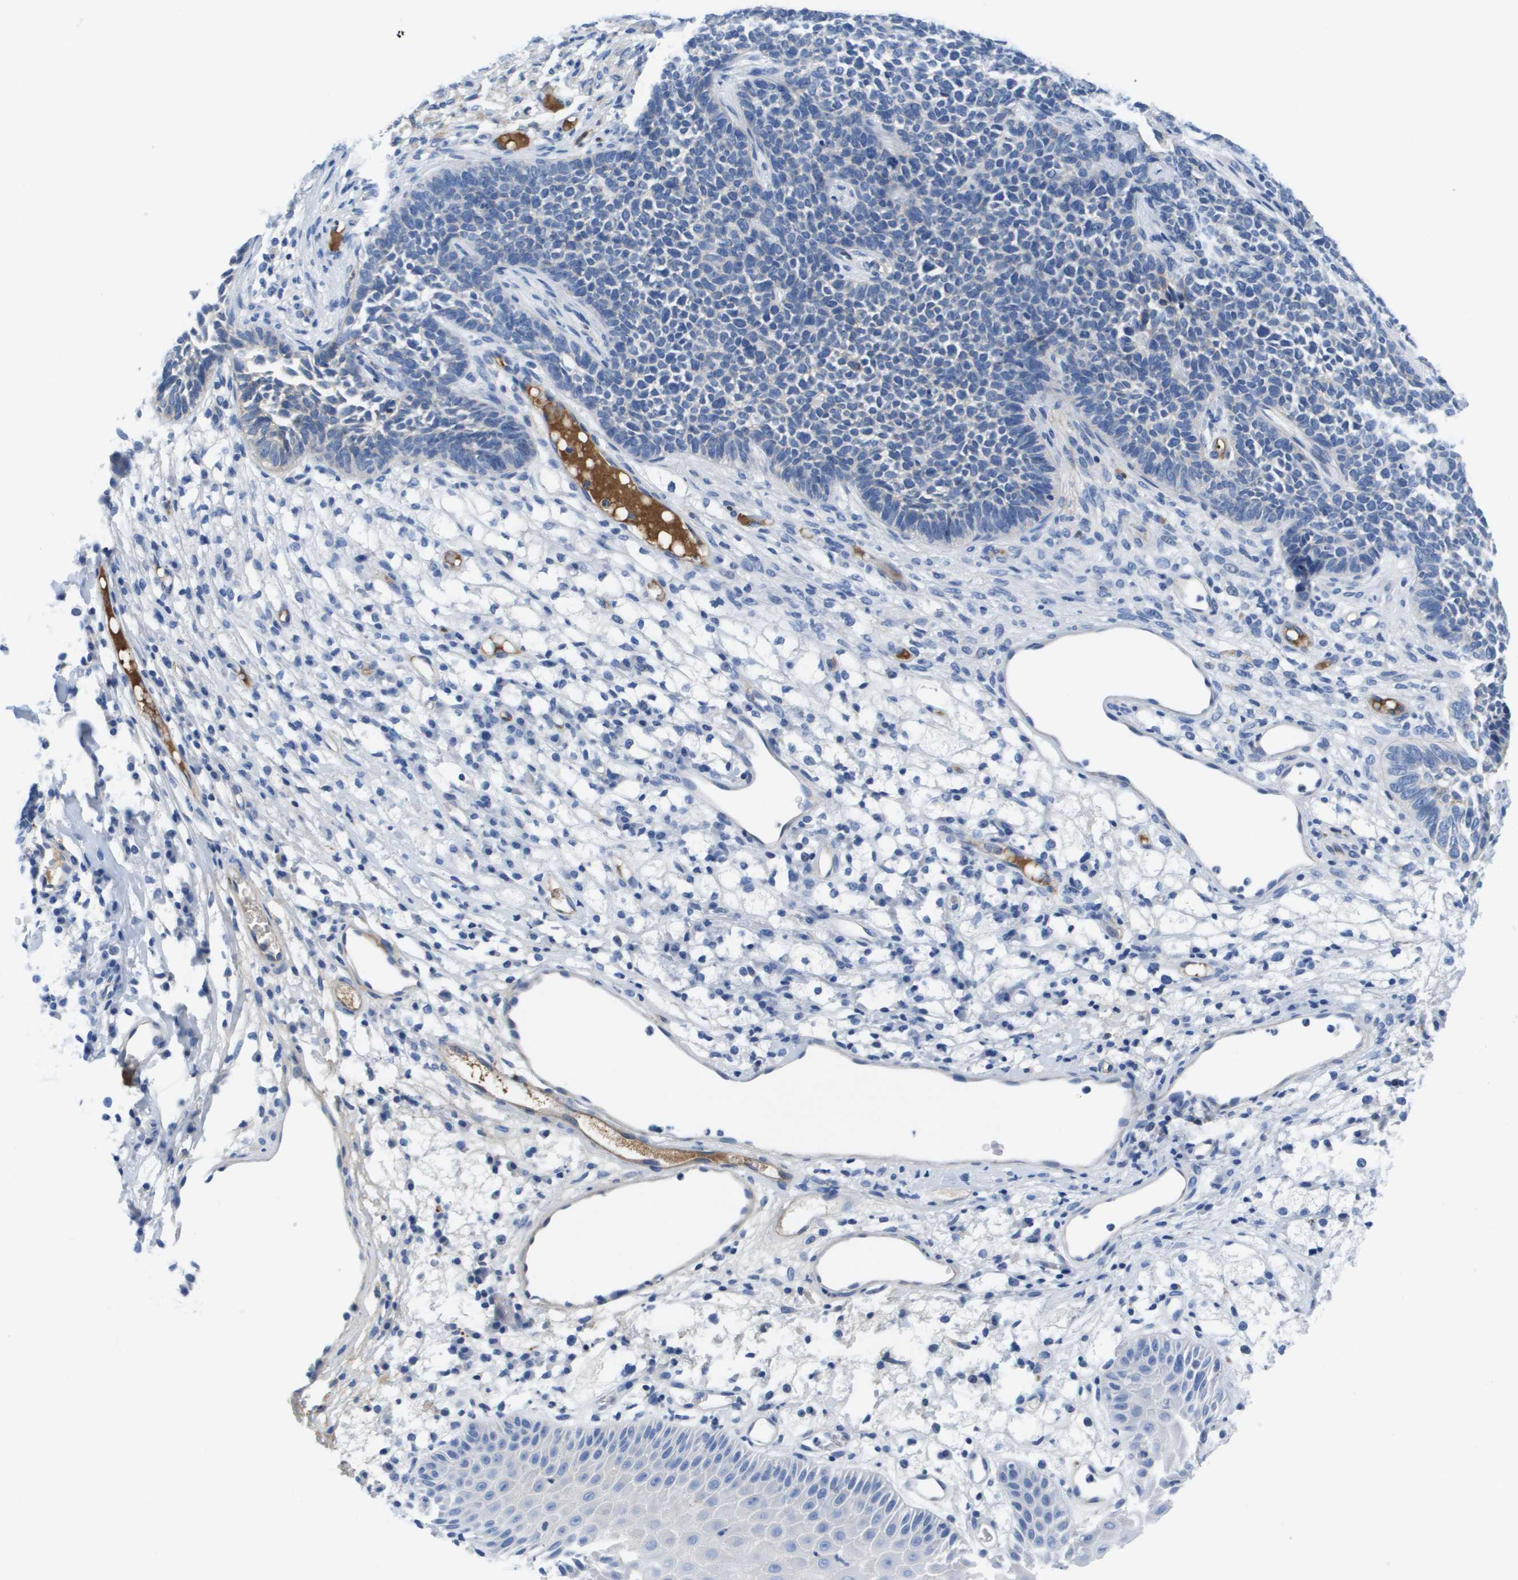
{"staining": {"intensity": "negative", "quantity": "none", "location": "none"}, "tissue": "skin cancer", "cell_type": "Tumor cells", "image_type": "cancer", "snomed": [{"axis": "morphology", "description": "Basal cell carcinoma"}, {"axis": "topography", "description": "Skin"}], "caption": "Immunohistochemical staining of skin basal cell carcinoma displays no significant expression in tumor cells. (IHC, brightfield microscopy, high magnification).", "gene": "APOA1", "patient": {"sex": "female", "age": 59}}